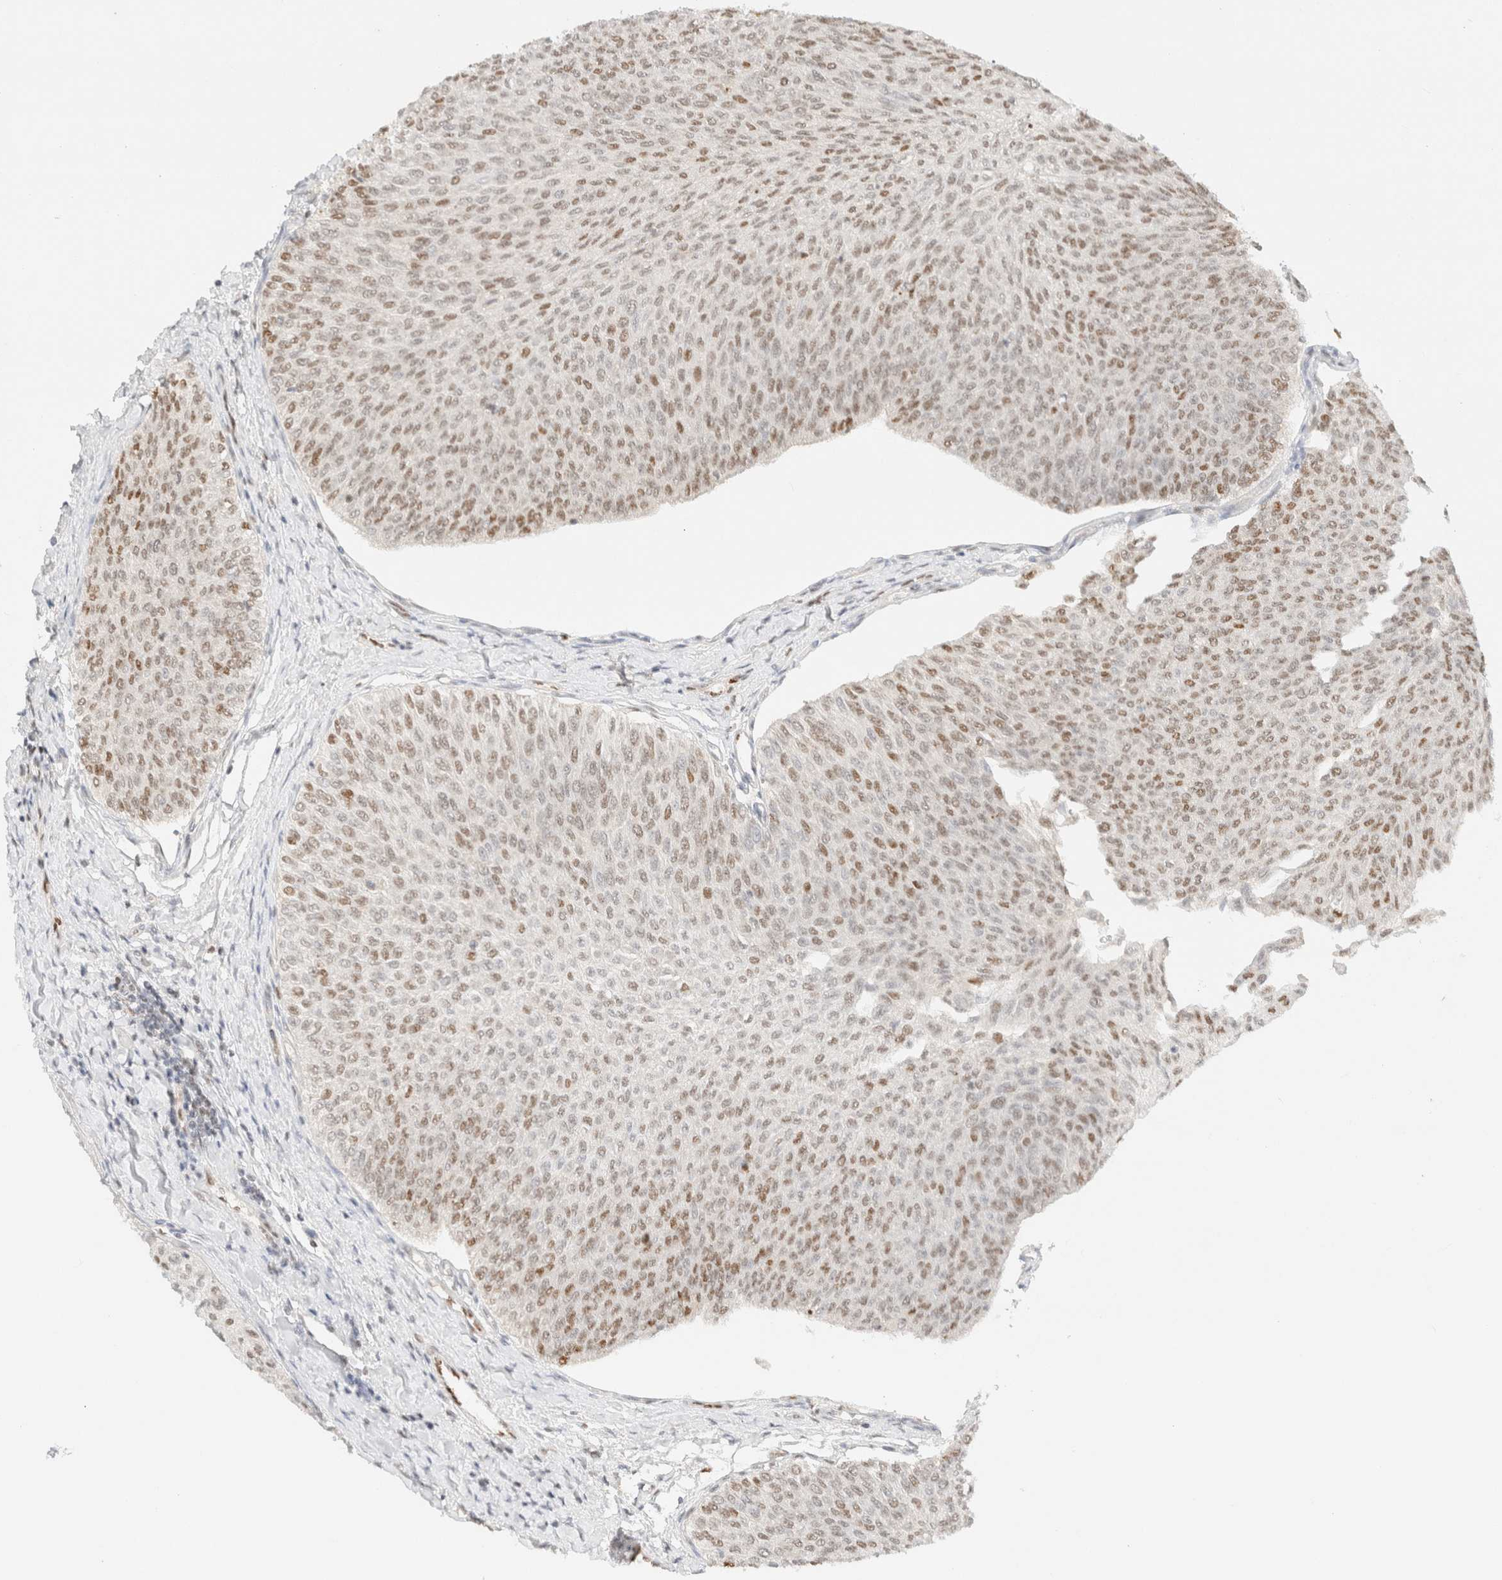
{"staining": {"intensity": "weak", "quantity": ">75%", "location": "nuclear"}, "tissue": "urothelial cancer", "cell_type": "Tumor cells", "image_type": "cancer", "snomed": [{"axis": "morphology", "description": "Urothelial carcinoma, Low grade"}, {"axis": "topography", "description": "Urinary bladder"}], "caption": "Human urothelial cancer stained for a protein (brown) exhibits weak nuclear positive staining in approximately >75% of tumor cells.", "gene": "DDB2", "patient": {"sex": "male", "age": 78}}